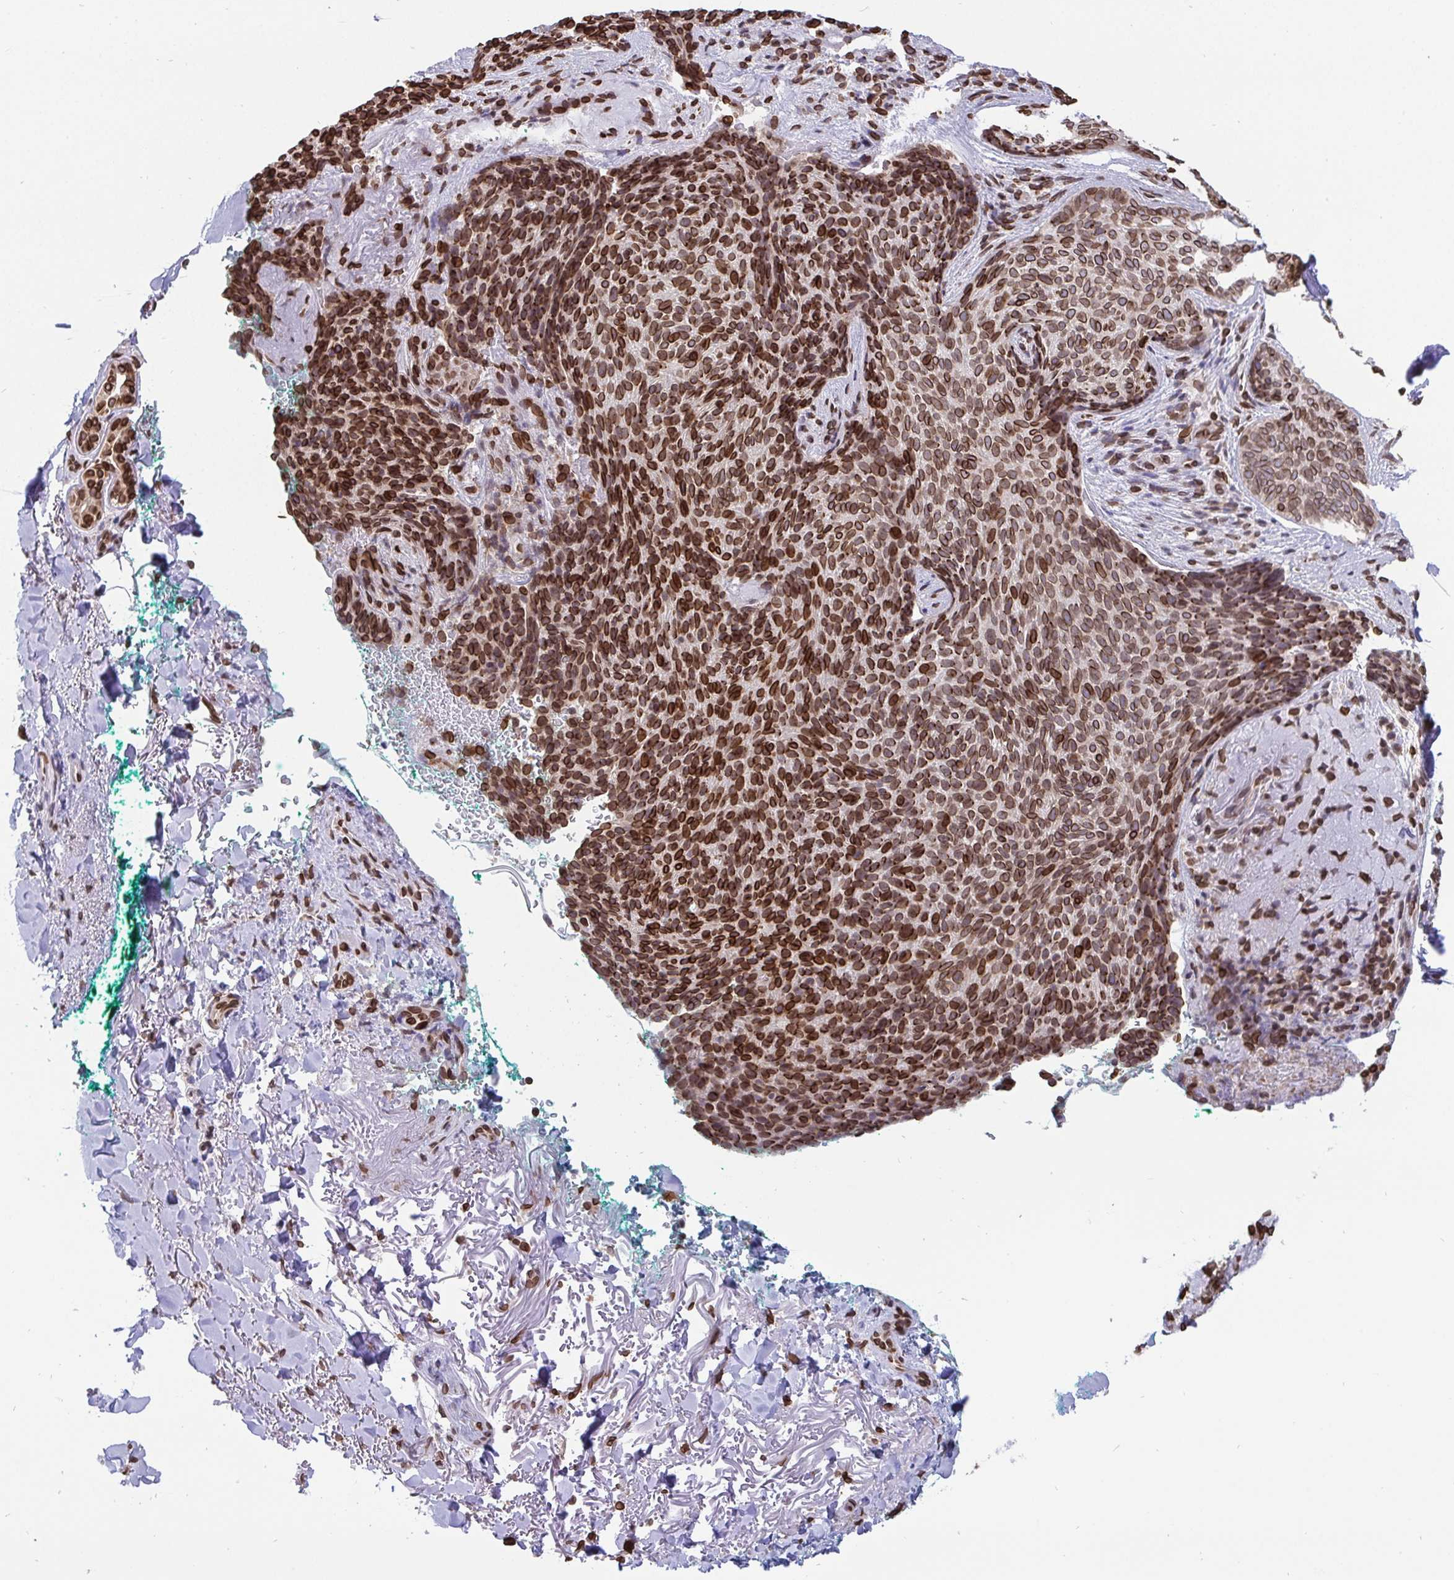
{"staining": {"intensity": "moderate", "quantity": ">75%", "location": "cytoplasmic/membranous,nuclear"}, "tissue": "skin cancer", "cell_type": "Tumor cells", "image_type": "cancer", "snomed": [{"axis": "morphology", "description": "Basal cell carcinoma"}, {"axis": "topography", "description": "Skin"}, {"axis": "topography", "description": "Skin of head"}], "caption": "A photomicrograph of skin cancer stained for a protein demonstrates moderate cytoplasmic/membranous and nuclear brown staining in tumor cells. The staining is performed using DAB brown chromogen to label protein expression. The nuclei are counter-stained blue using hematoxylin.", "gene": "EMD", "patient": {"sex": "female", "age": 92}}